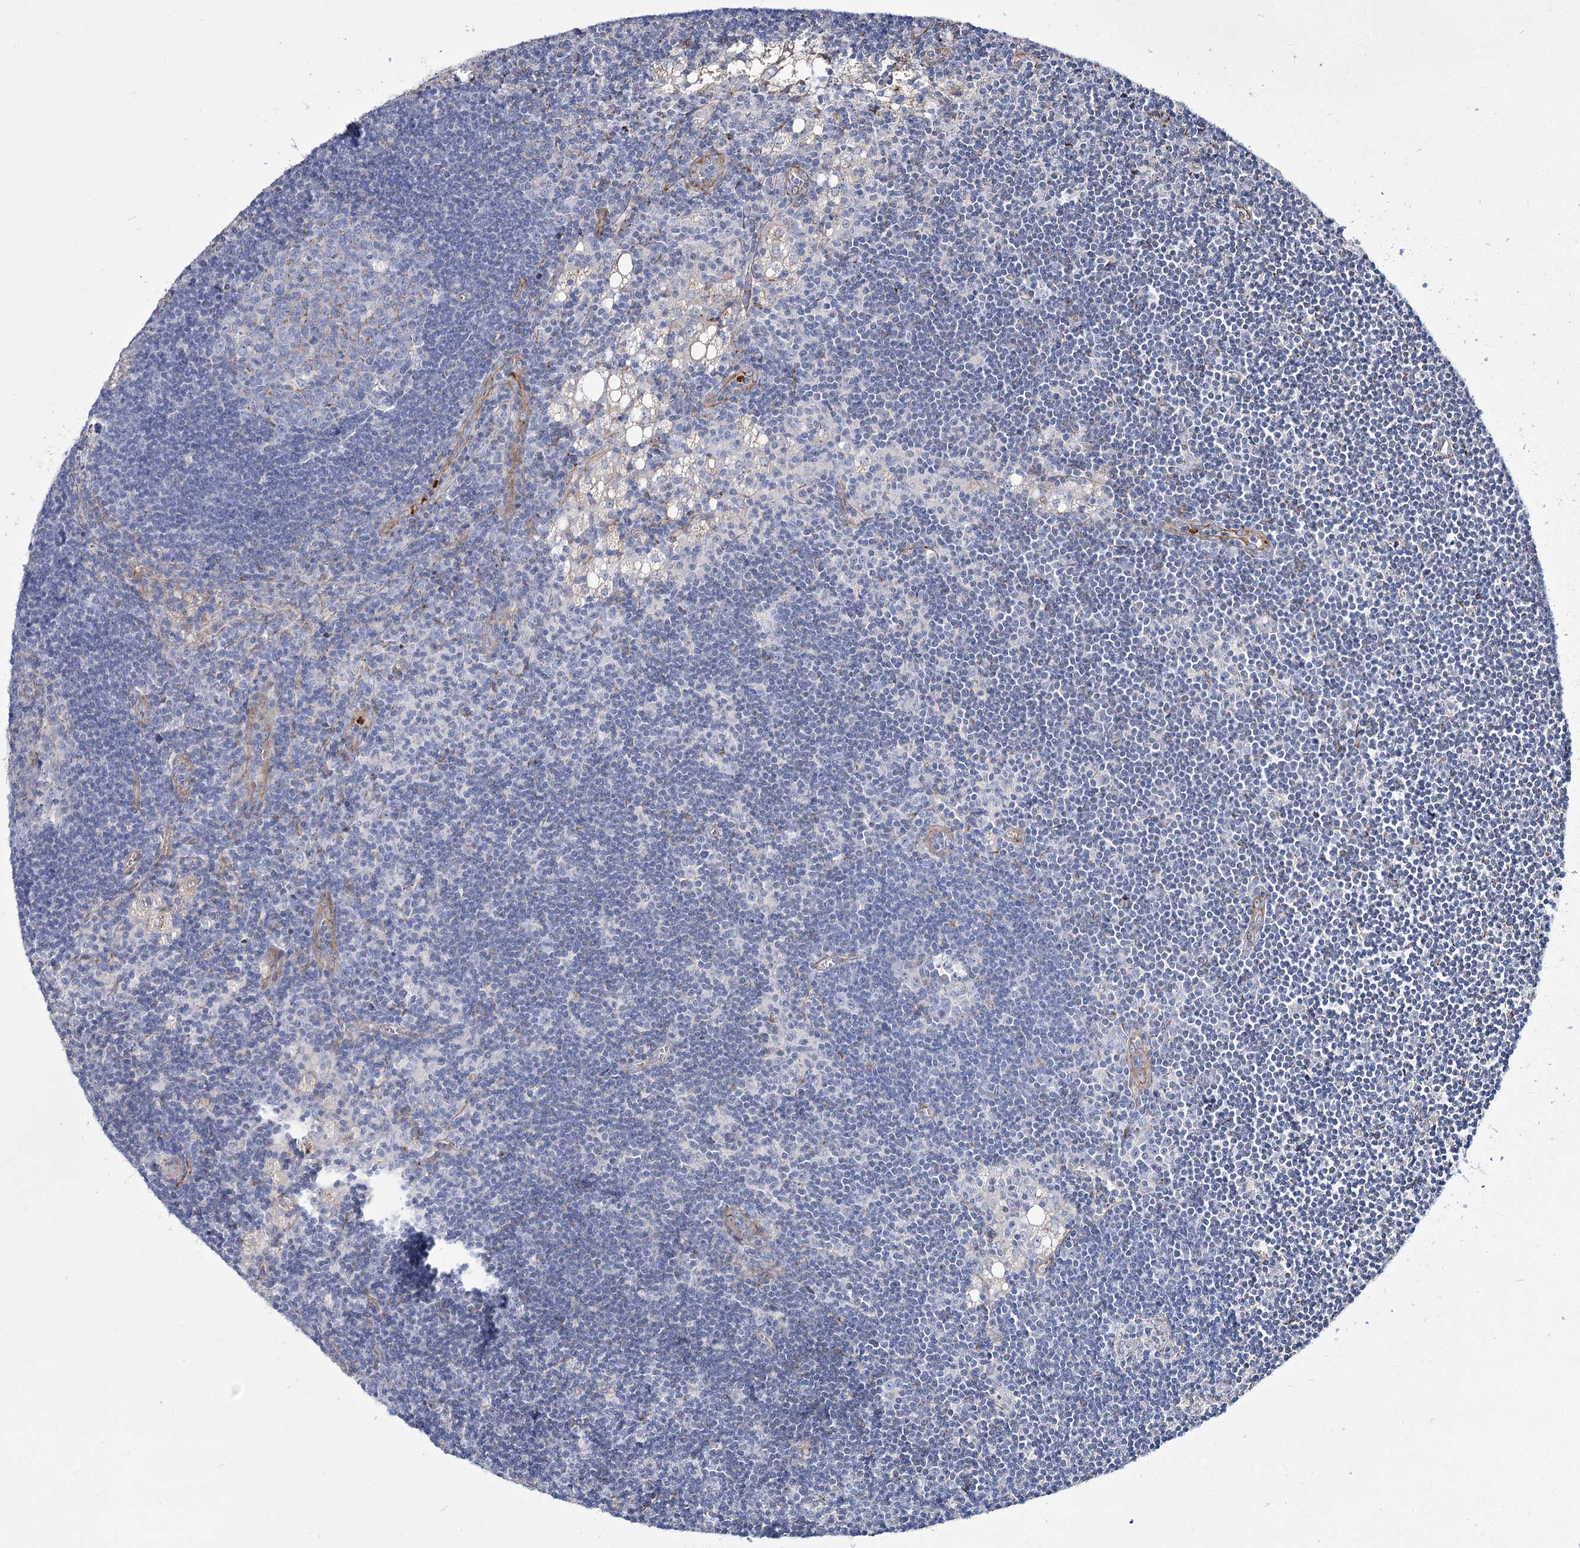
{"staining": {"intensity": "negative", "quantity": "none", "location": "none"}, "tissue": "lymph node", "cell_type": "Germinal center cells", "image_type": "normal", "snomed": [{"axis": "morphology", "description": "Normal tissue, NOS"}, {"axis": "topography", "description": "Lymph node"}], "caption": "There is no significant positivity in germinal center cells of lymph node. (Brightfield microscopy of DAB (3,3'-diaminobenzidine) immunohistochemistry at high magnification).", "gene": "ME3", "patient": {"sex": "male", "age": 24}}